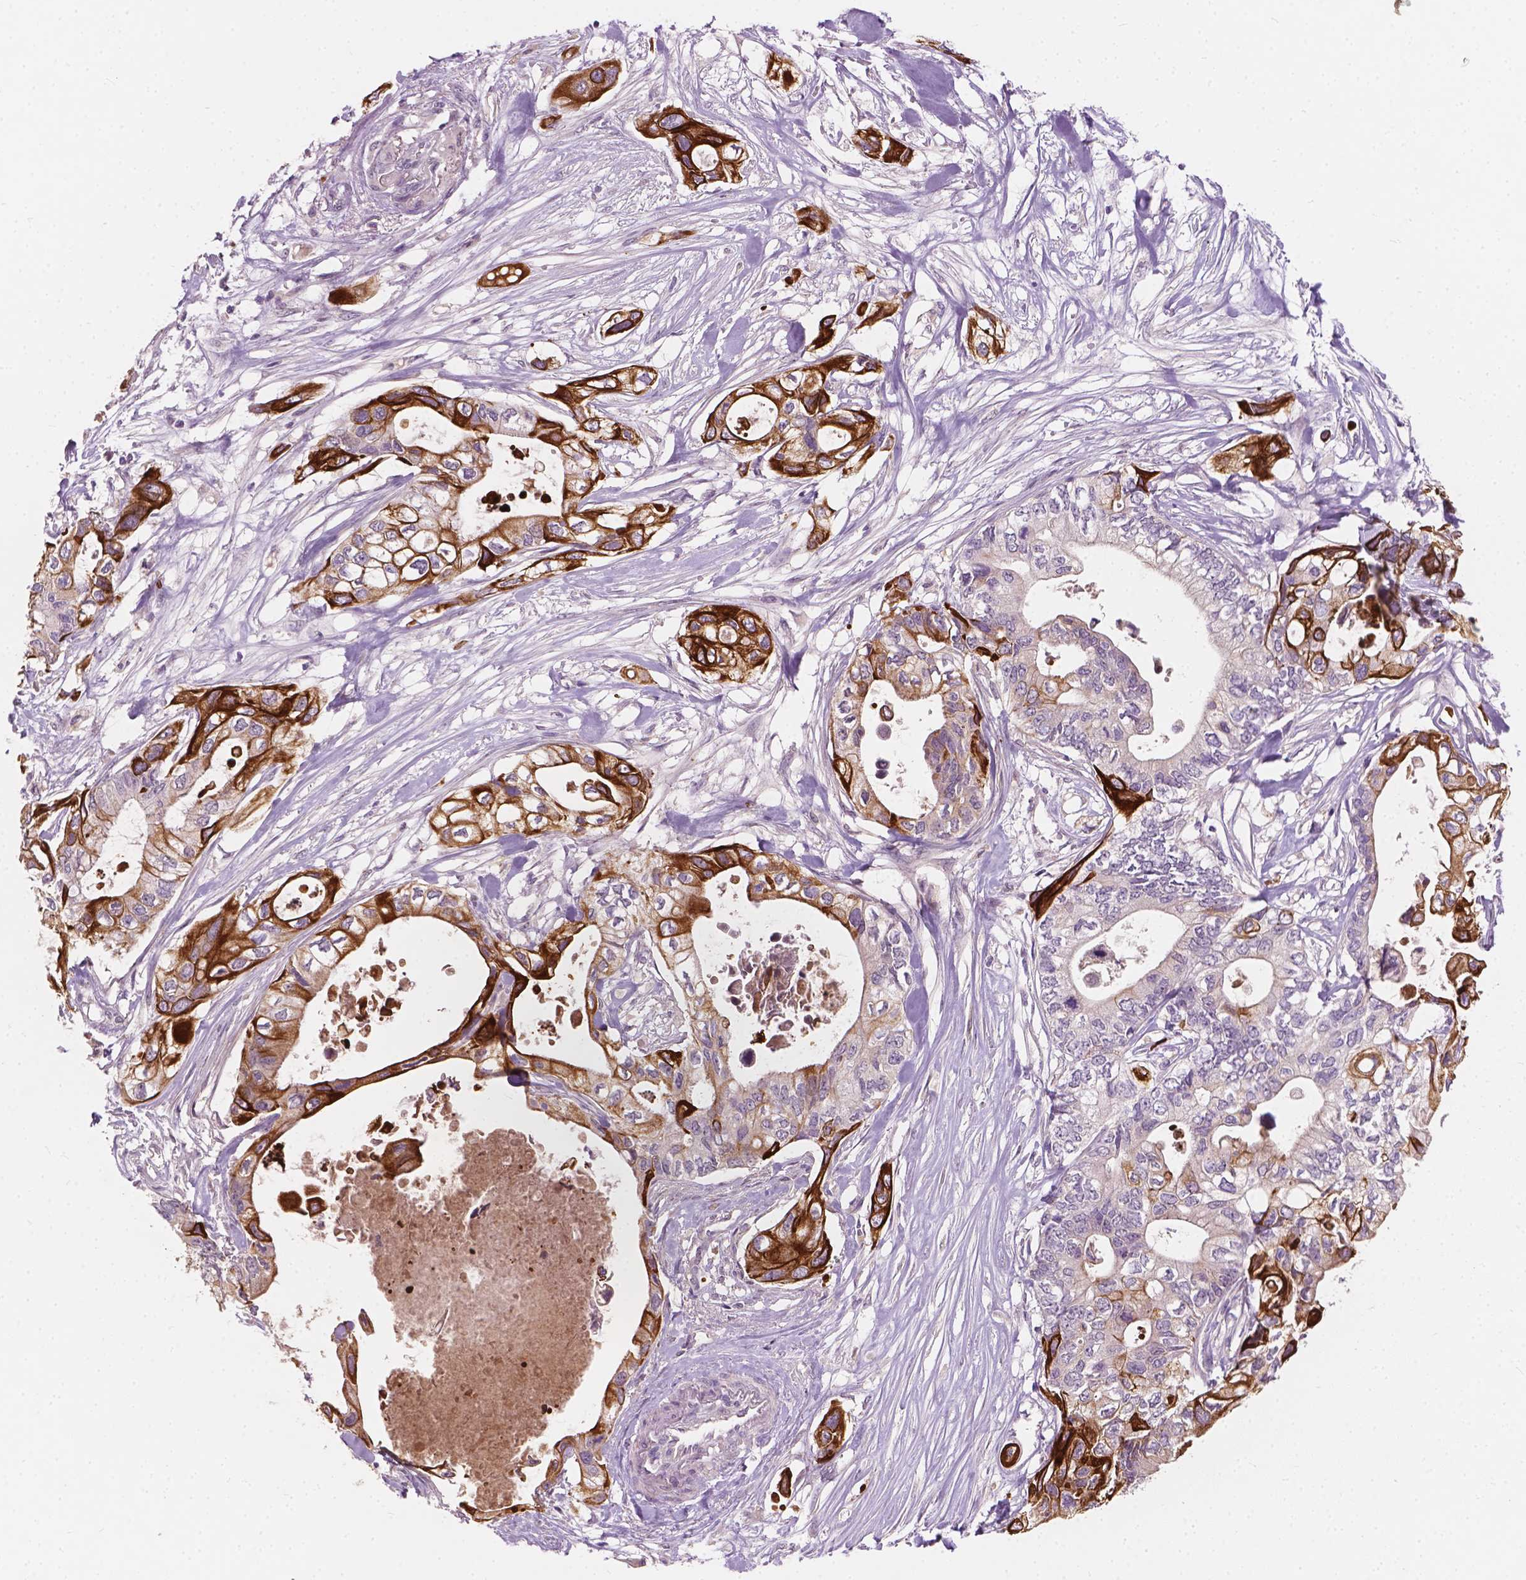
{"staining": {"intensity": "strong", "quantity": "25%-75%", "location": "cytoplasmic/membranous"}, "tissue": "pancreatic cancer", "cell_type": "Tumor cells", "image_type": "cancer", "snomed": [{"axis": "morphology", "description": "Adenocarcinoma, NOS"}, {"axis": "topography", "description": "Pancreas"}], "caption": "A brown stain shows strong cytoplasmic/membranous expression of a protein in human pancreatic cancer tumor cells.", "gene": "KRT17", "patient": {"sex": "female", "age": 63}}